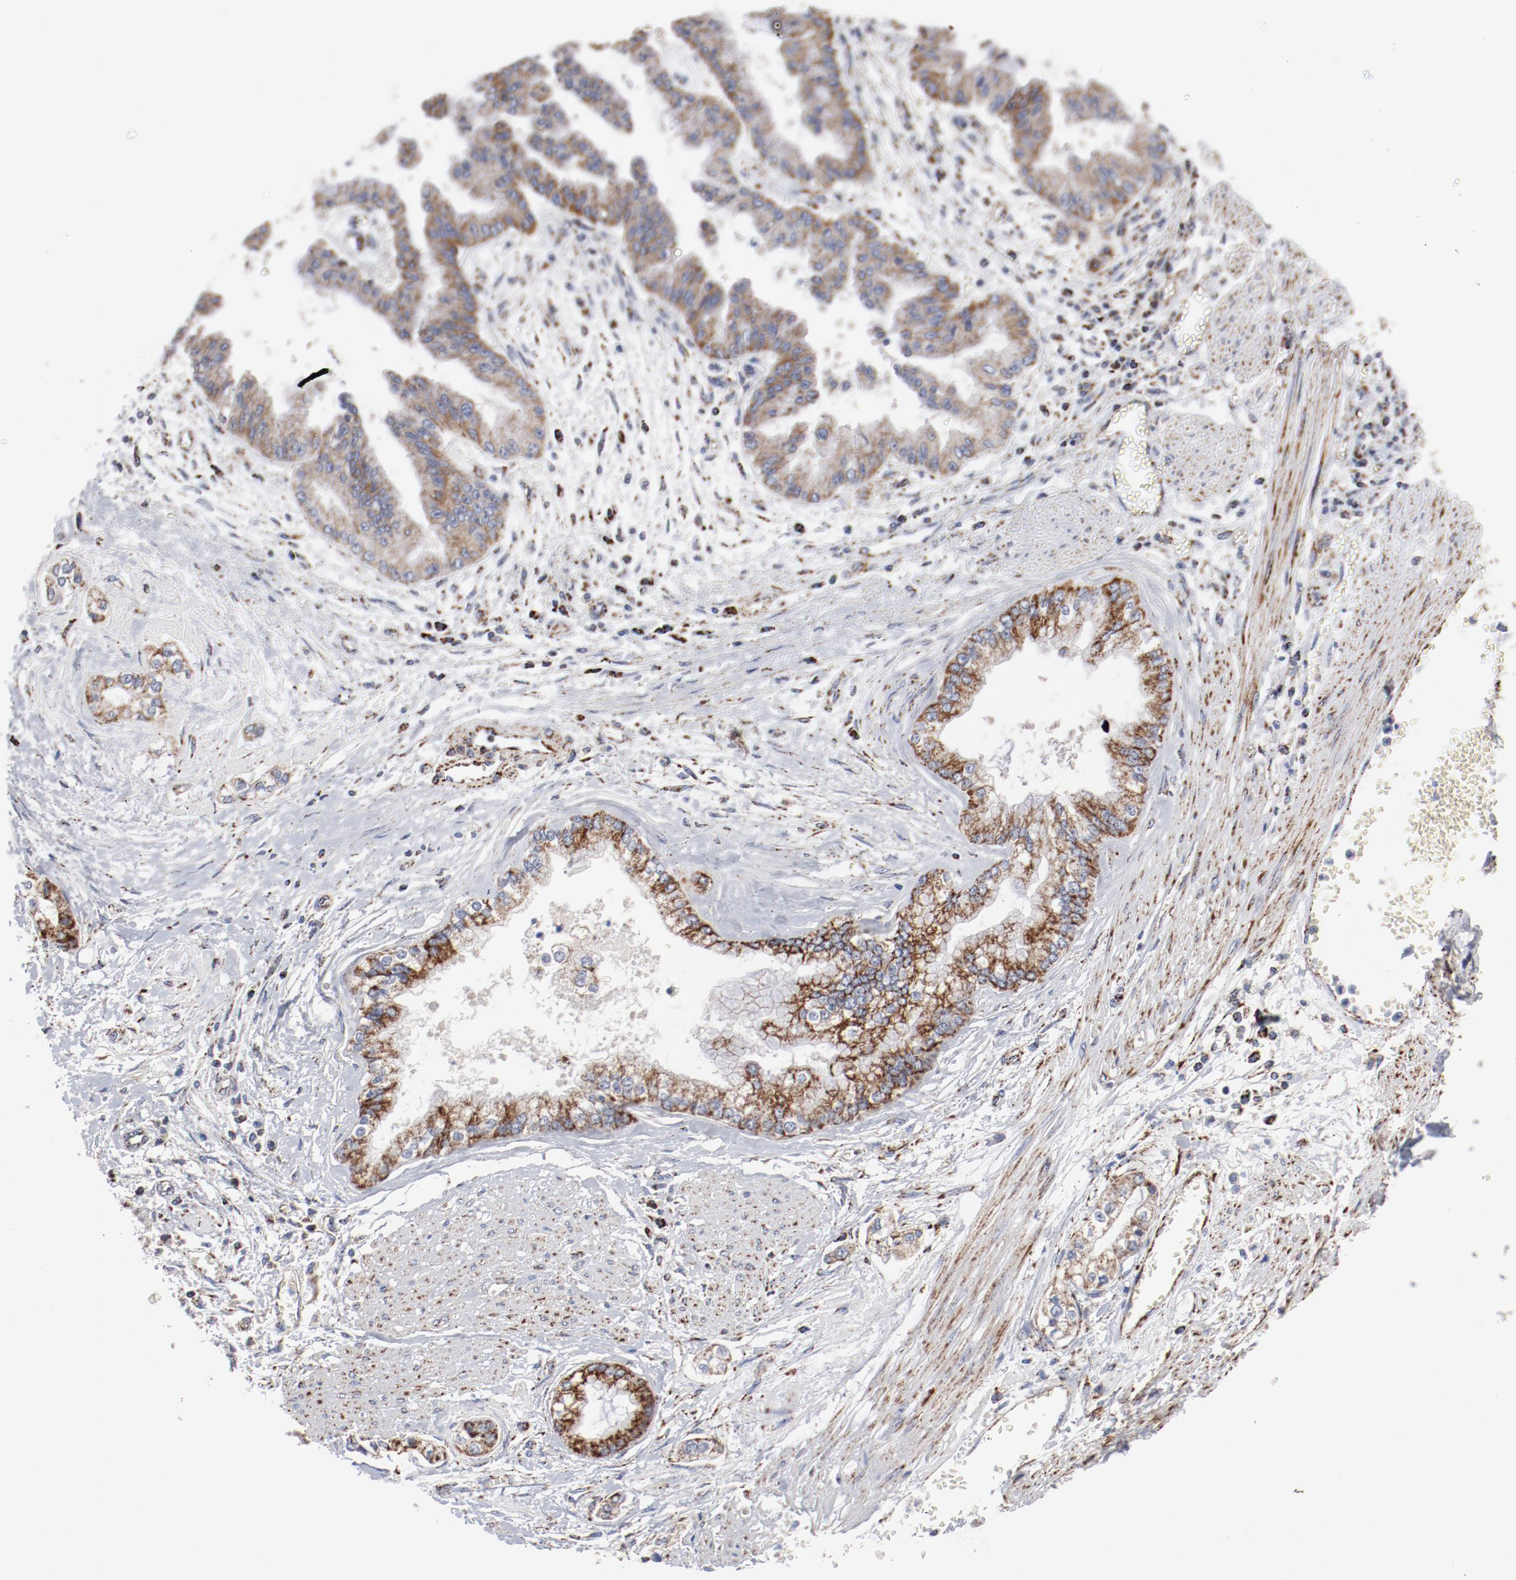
{"staining": {"intensity": "moderate", "quantity": ">75%", "location": "cytoplasmic/membranous"}, "tissue": "liver cancer", "cell_type": "Tumor cells", "image_type": "cancer", "snomed": [{"axis": "morphology", "description": "Cholangiocarcinoma"}, {"axis": "topography", "description": "Liver"}], "caption": "Liver cancer stained with a brown dye shows moderate cytoplasmic/membranous positive positivity in approximately >75% of tumor cells.", "gene": "NDUFV2", "patient": {"sex": "female", "age": 79}}